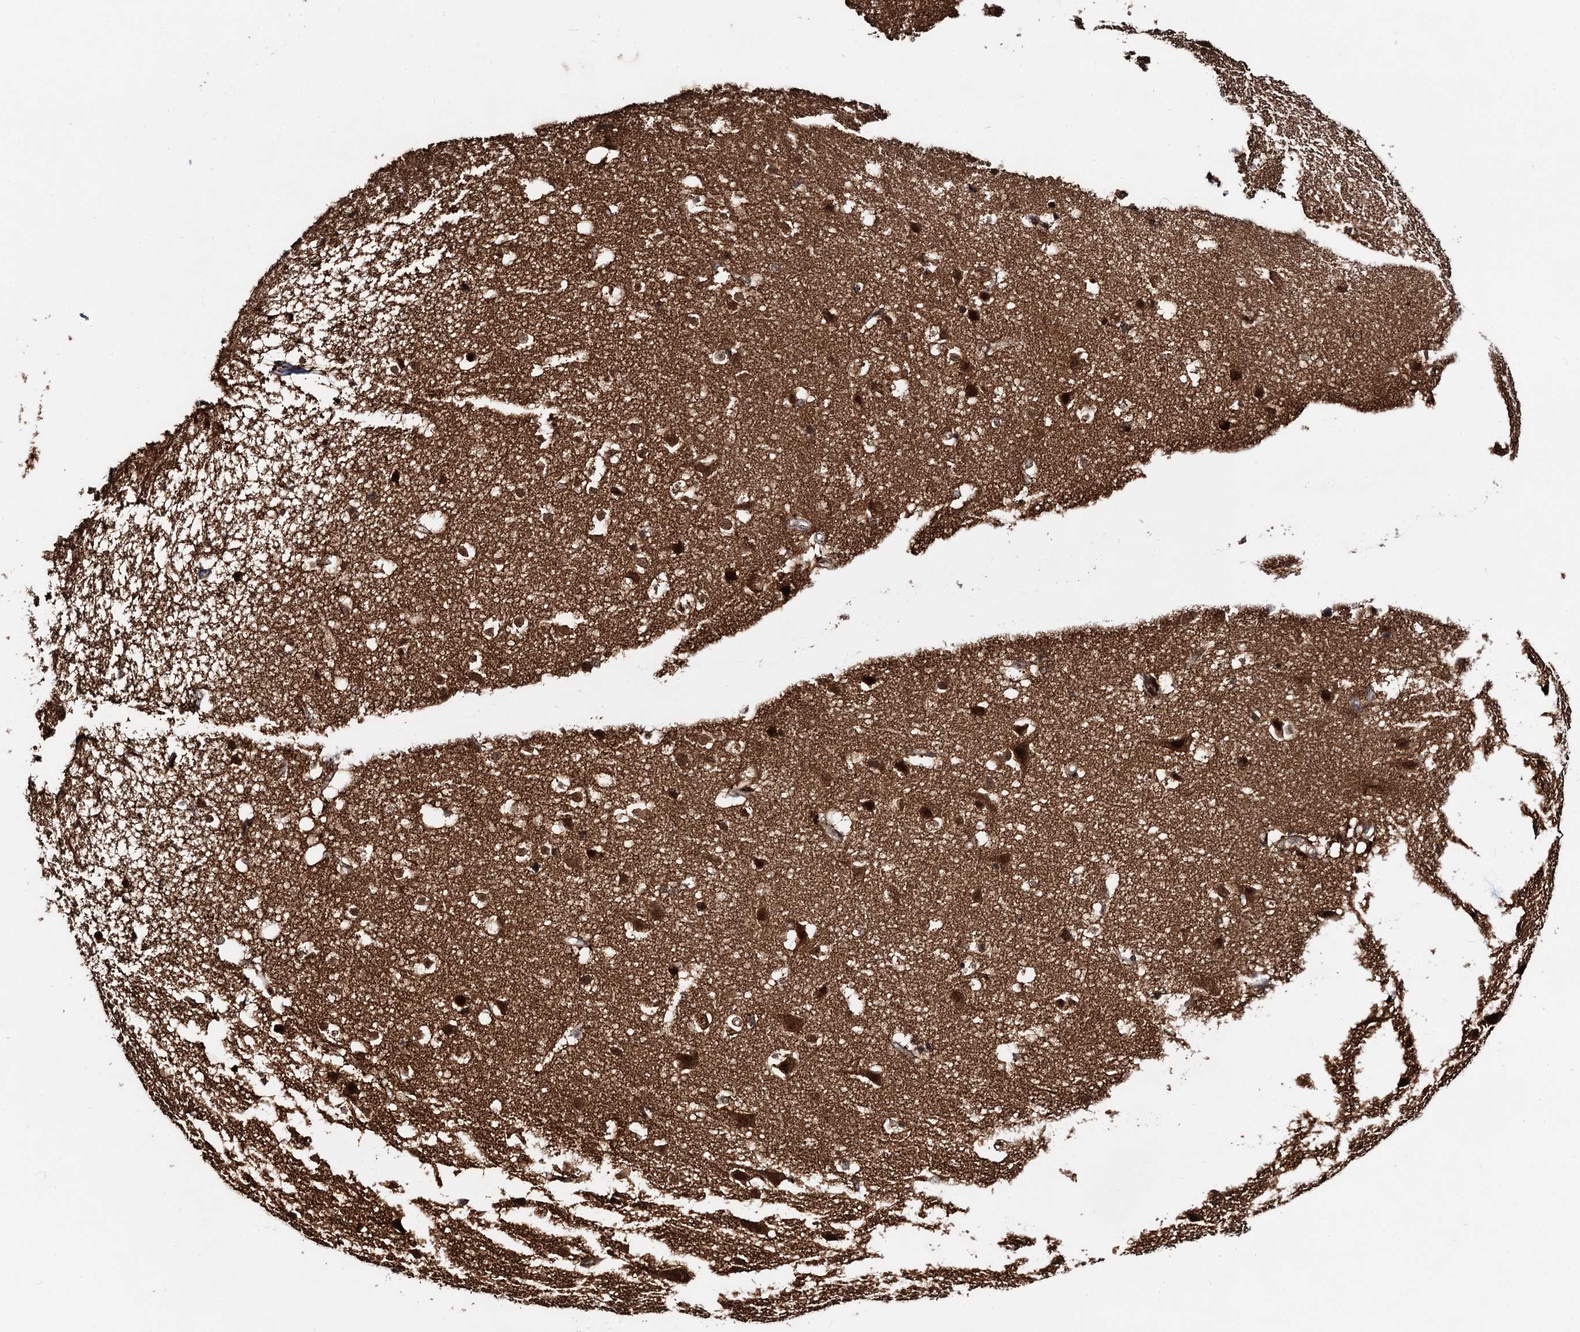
{"staining": {"intensity": "weak", "quantity": ">75%", "location": "cytoplasmic/membranous"}, "tissue": "cerebral cortex", "cell_type": "Endothelial cells", "image_type": "normal", "snomed": [{"axis": "morphology", "description": "Normal tissue, NOS"}, {"axis": "topography", "description": "Cerebral cortex"}], "caption": "Human cerebral cortex stained with a brown dye displays weak cytoplasmic/membranous positive staining in about >75% of endothelial cells.", "gene": "SNRNP25", "patient": {"sex": "male", "age": 54}}